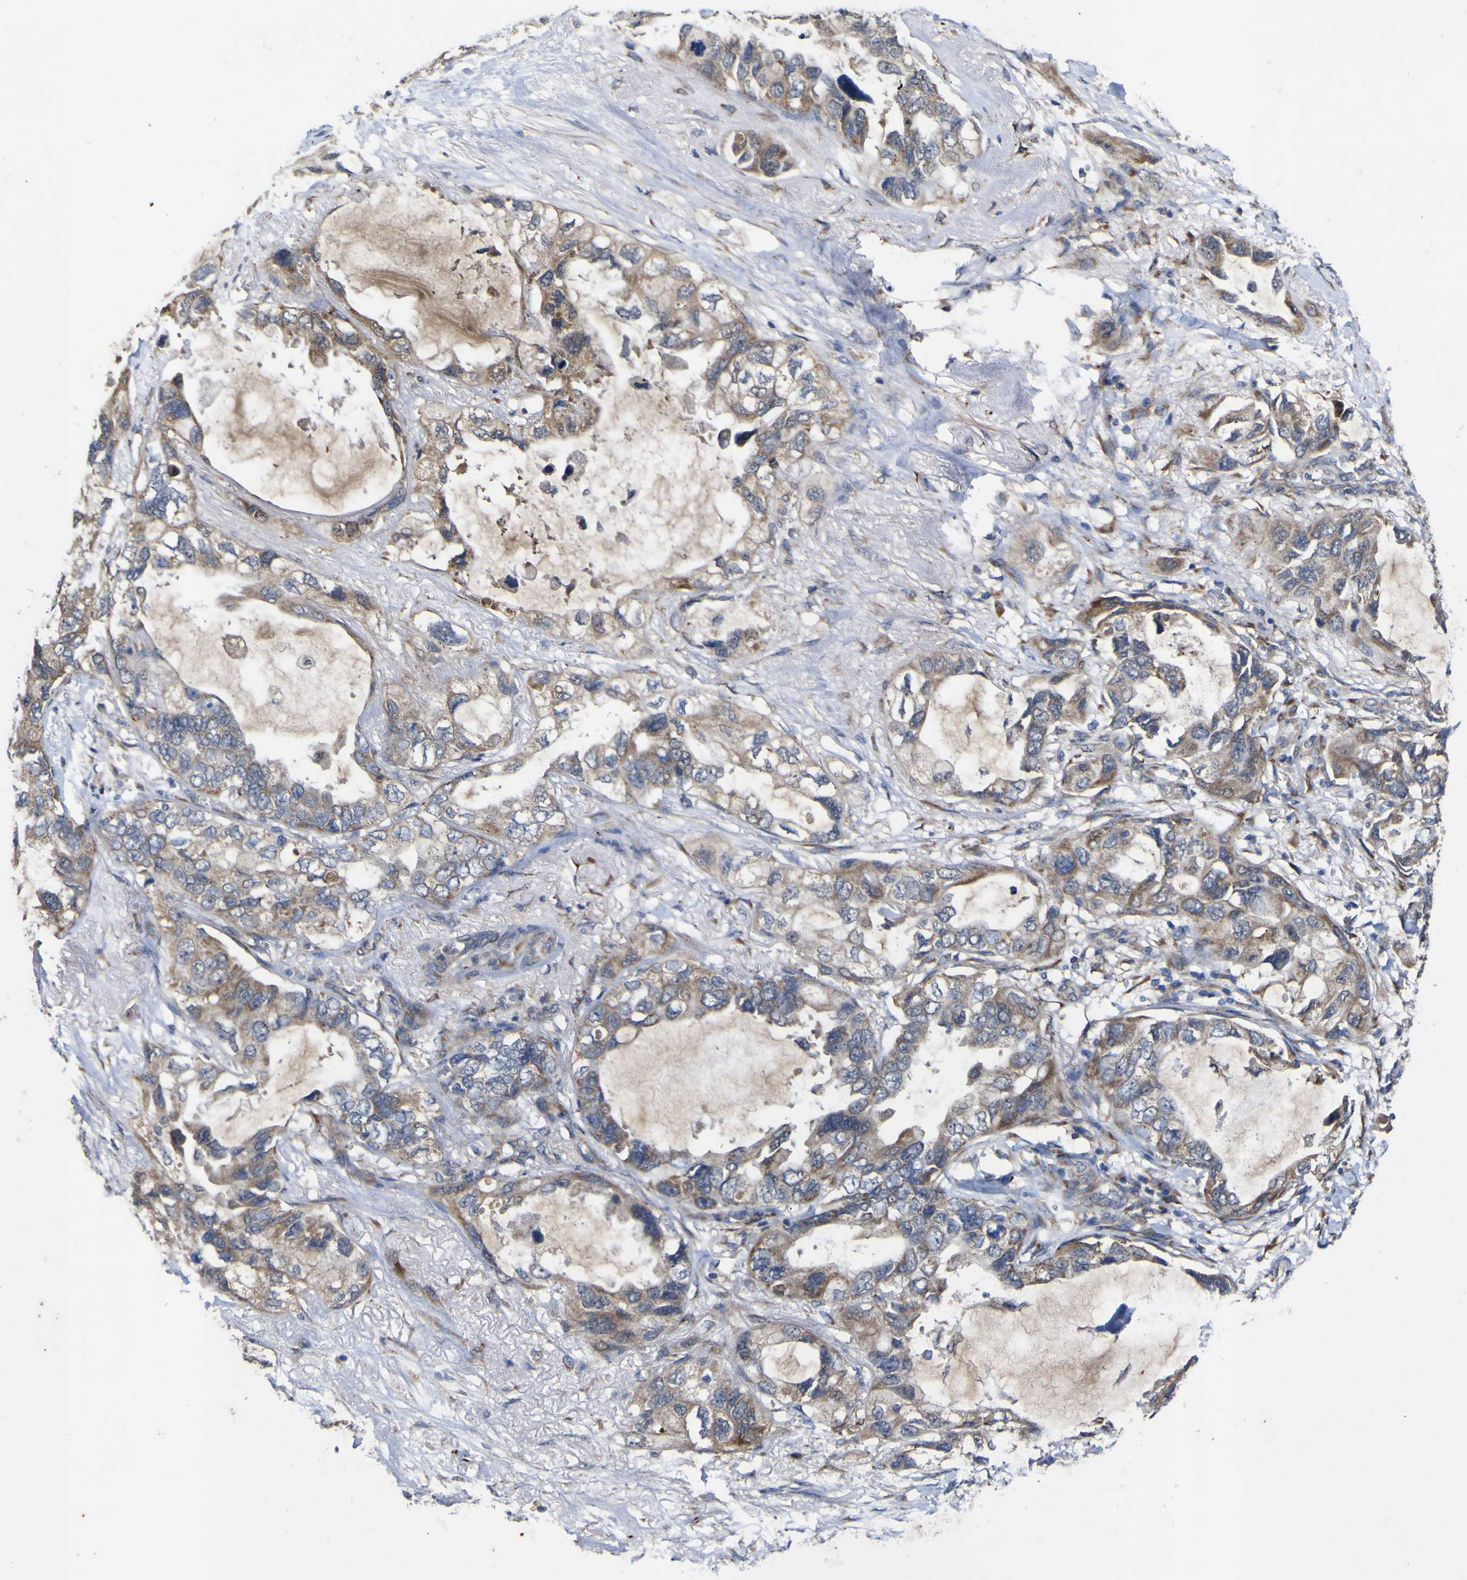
{"staining": {"intensity": "moderate", "quantity": ">75%", "location": "cytoplasmic/membranous"}, "tissue": "lung cancer", "cell_type": "Tumor cells", "image_type": "cancer", "snomed": [{"axis": "morphology", "description": "Squamous cell carcinoma, NOS"}, {"axis": "topography", "description": "Lung"}], "caption": "The photomicrograph exhibits a brown stain indicating the presence of a protein in the cytoplasmic/membranous of tumor cells in squamous cell carcinoma (lung). (DAB (3,3'-diaminobenzidine) = brown stain, brightfield microscopy at high magnification).", "gene": "IRAK2", "patient": {"sex": "female", "age": 73}}